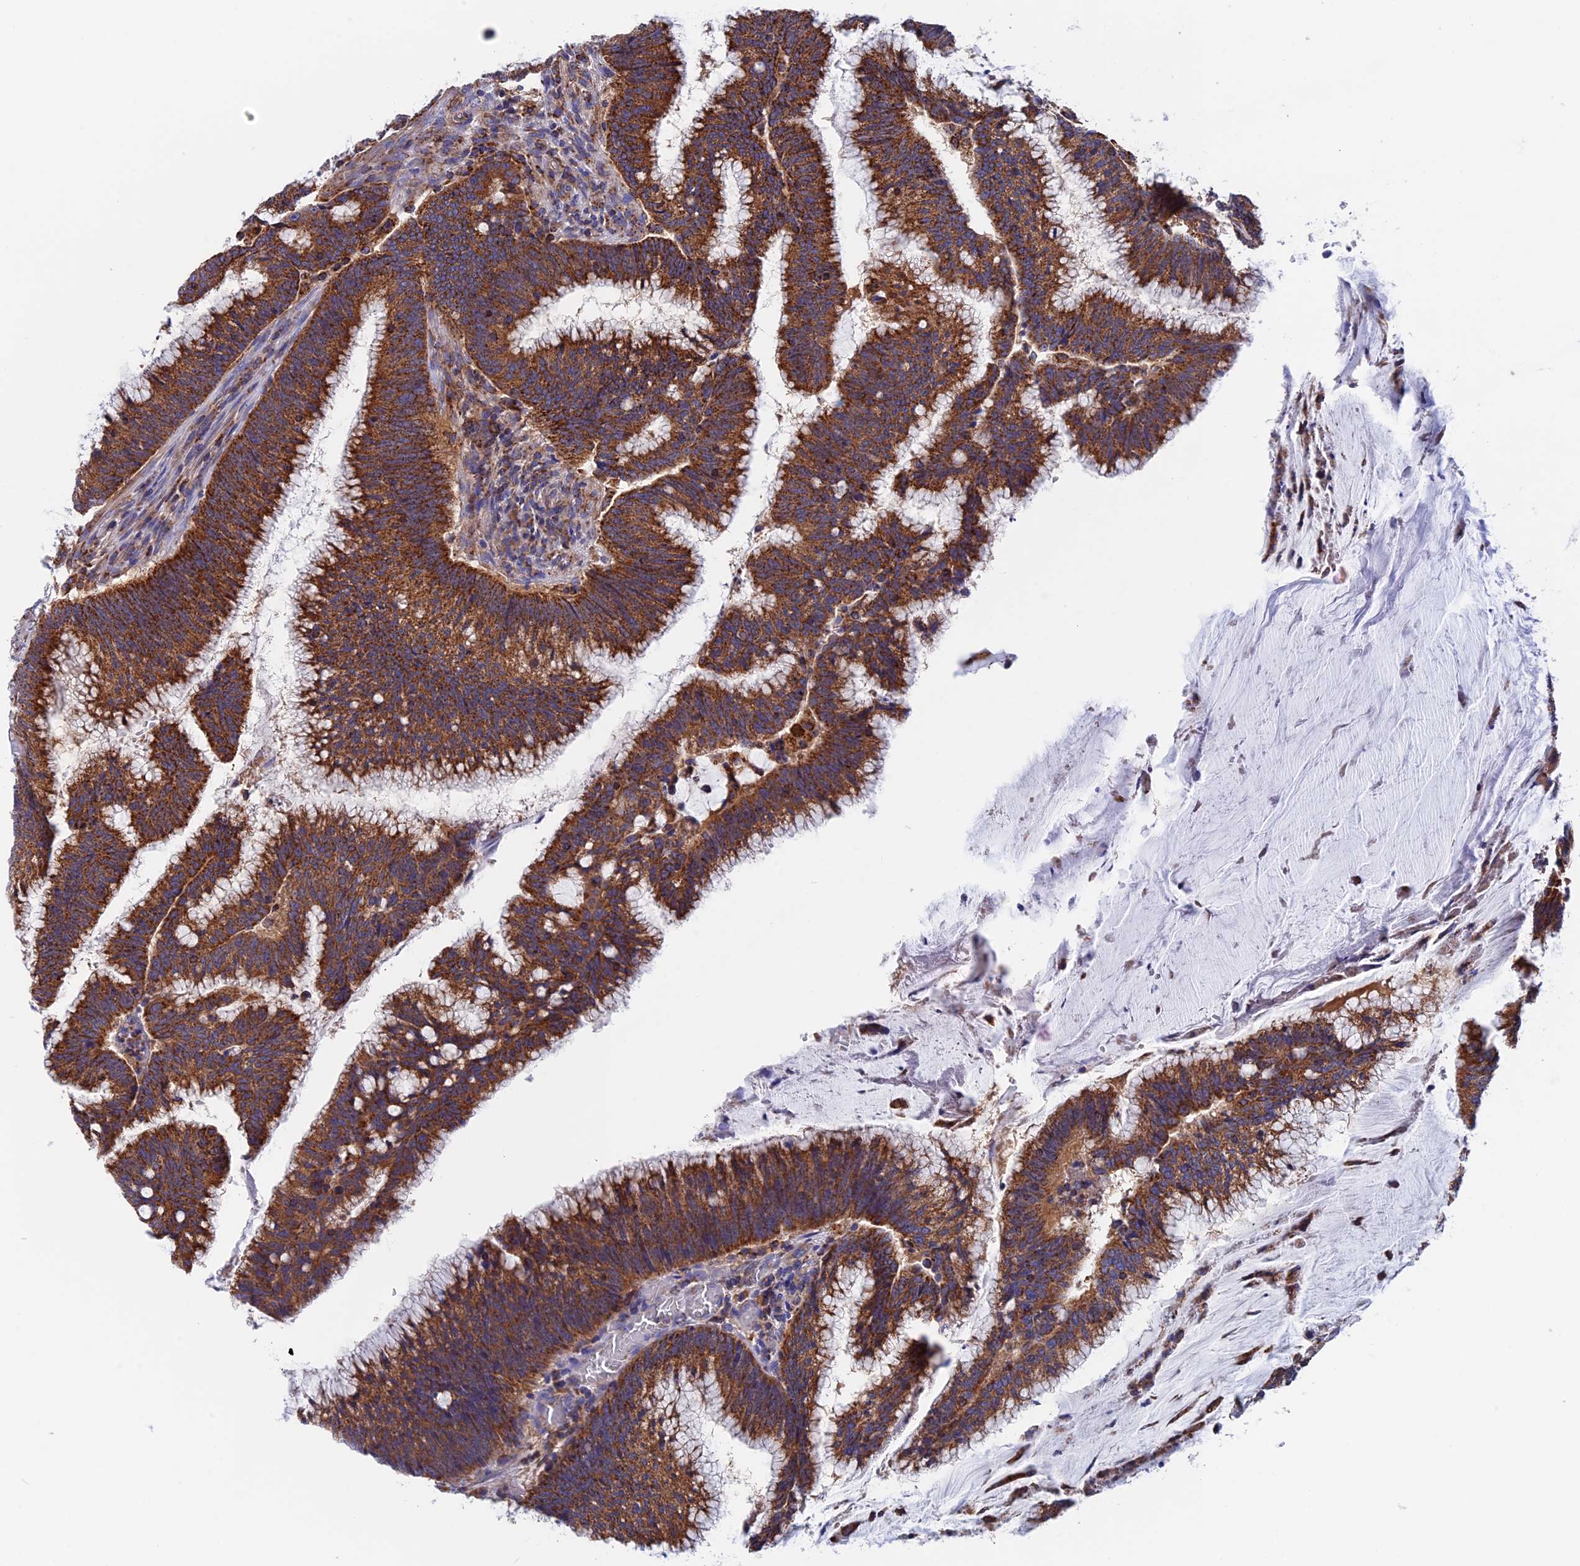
{"staining": {"intensity": "strong", "quantity": ">75%", "location": "cytoplasmic/membranous"}, "tissue": "colorectal cancer", "cell_type": "Tumor cells", "image_type": "cancer", "snomed": [{"axis": "morphology", "description": "Adenocarcinoma, NOS"}, {"axis": "topography", "description": "Rectum"}], "caption": "An image of human adenocarcinoma (colorectal) stained for a protein demonstrates strong cytoplasmic/membranous brown staining in tumor cells. Nuclei are stained in blue.", "gene": "WDR83", "patient": {"sex": "female", "age": 77}}